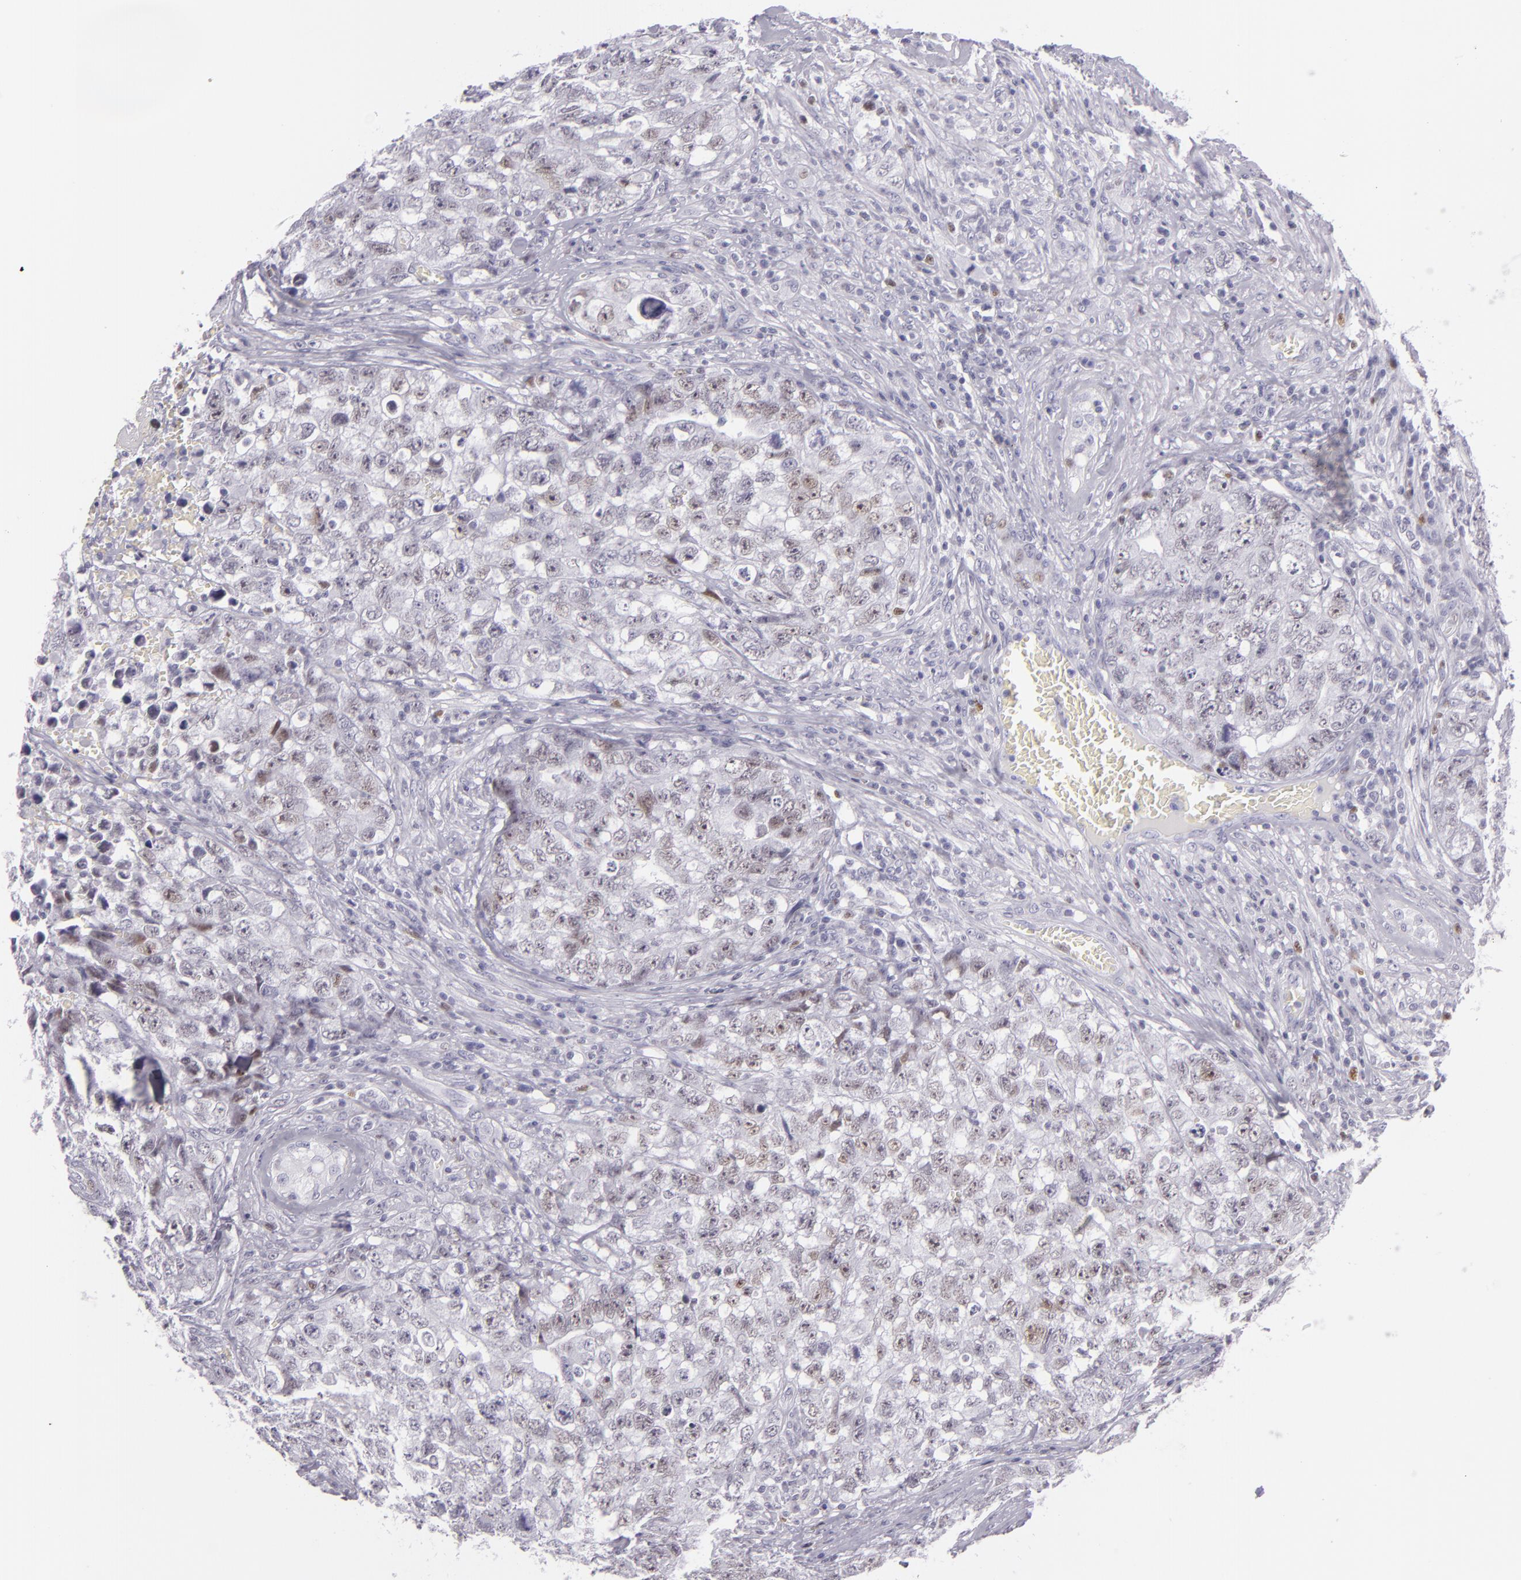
{"staining": {"intensity": "weak", "quantity": "<25%", "location": "nuclear"}, "tissue": "testis cancer", "cell_type": "Tumor cells", "image_type": "cancer", "snomed": [{"axis": "morphology", "description": "Carcinoma, Embryonal, NOS"}, {"axis": "topography", "description": "Testis"}], "caption": "There is no significant staining in tumor cells of testis embryonal carcinoma.", "gene": "MCM3", "patient": {"sex": "male", "age": 31}}